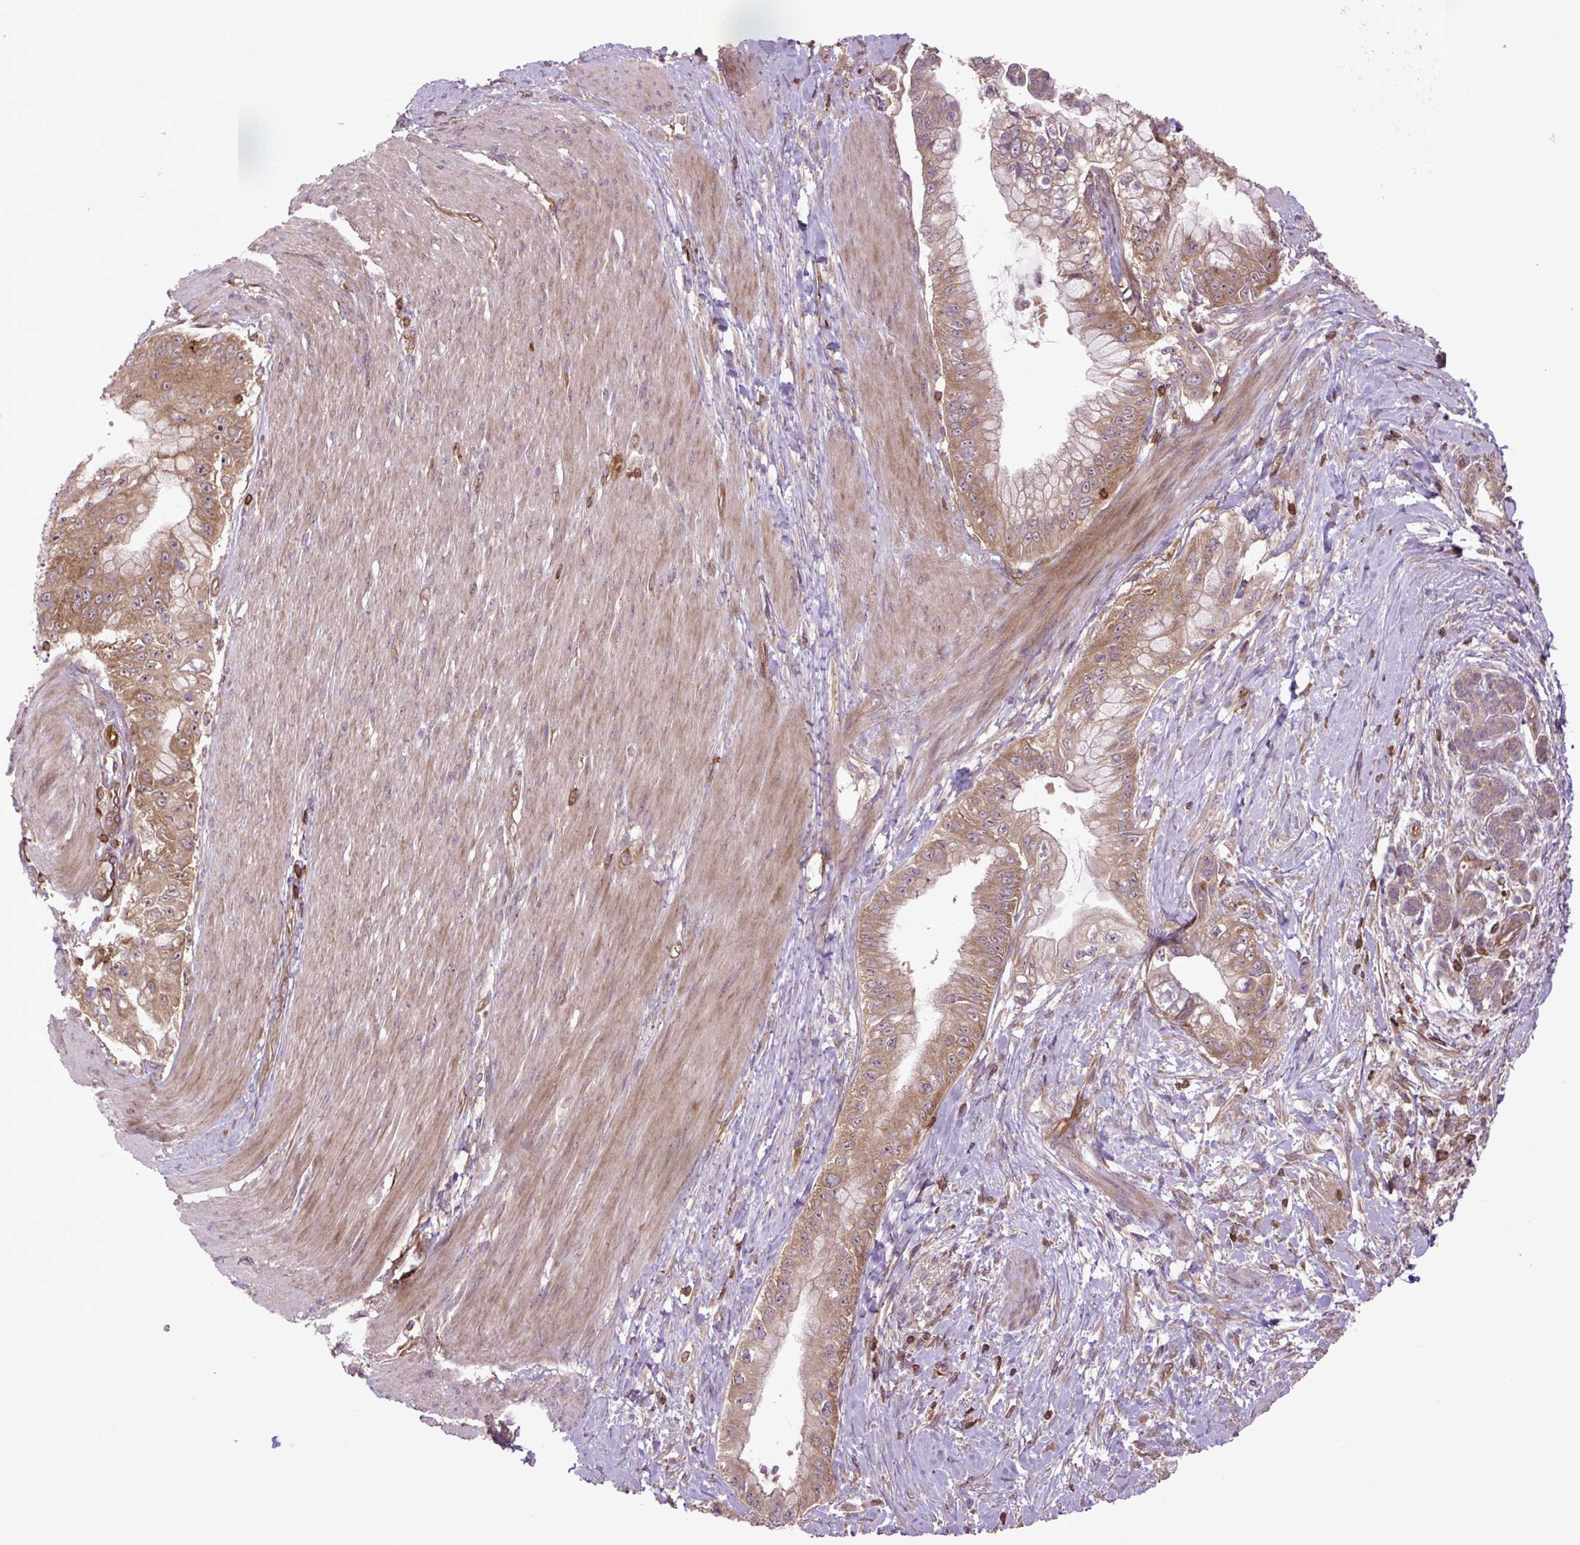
{"staining": {"intensity": "moderate", "quantity": ">75%", "location": "cytoplasmic/membranous"}, "tissue": "pancreatic cancer", "cell_type": "Tumor cells", "image_type": "cancer", "snomed": [{"axis": "morphology", "description": "Adenocarcinoma, NOS"}, {"axis": "topography", "description": "Pancreas"}], "caption": "Moderate cytoplasmic/membranous protein staining is present in approximately >75% of tumor cells in pancreatic cancer (adenocarcinoma). The staining was performed using DAB (3,3'-diaminobenzidine) to visualize the protein expression in brown, while the nuclei were stained in blue with hematoxylin (Magnification: 20x).", "gene": "PLCG1", "patient": {"sex": "male", "age": 48}}